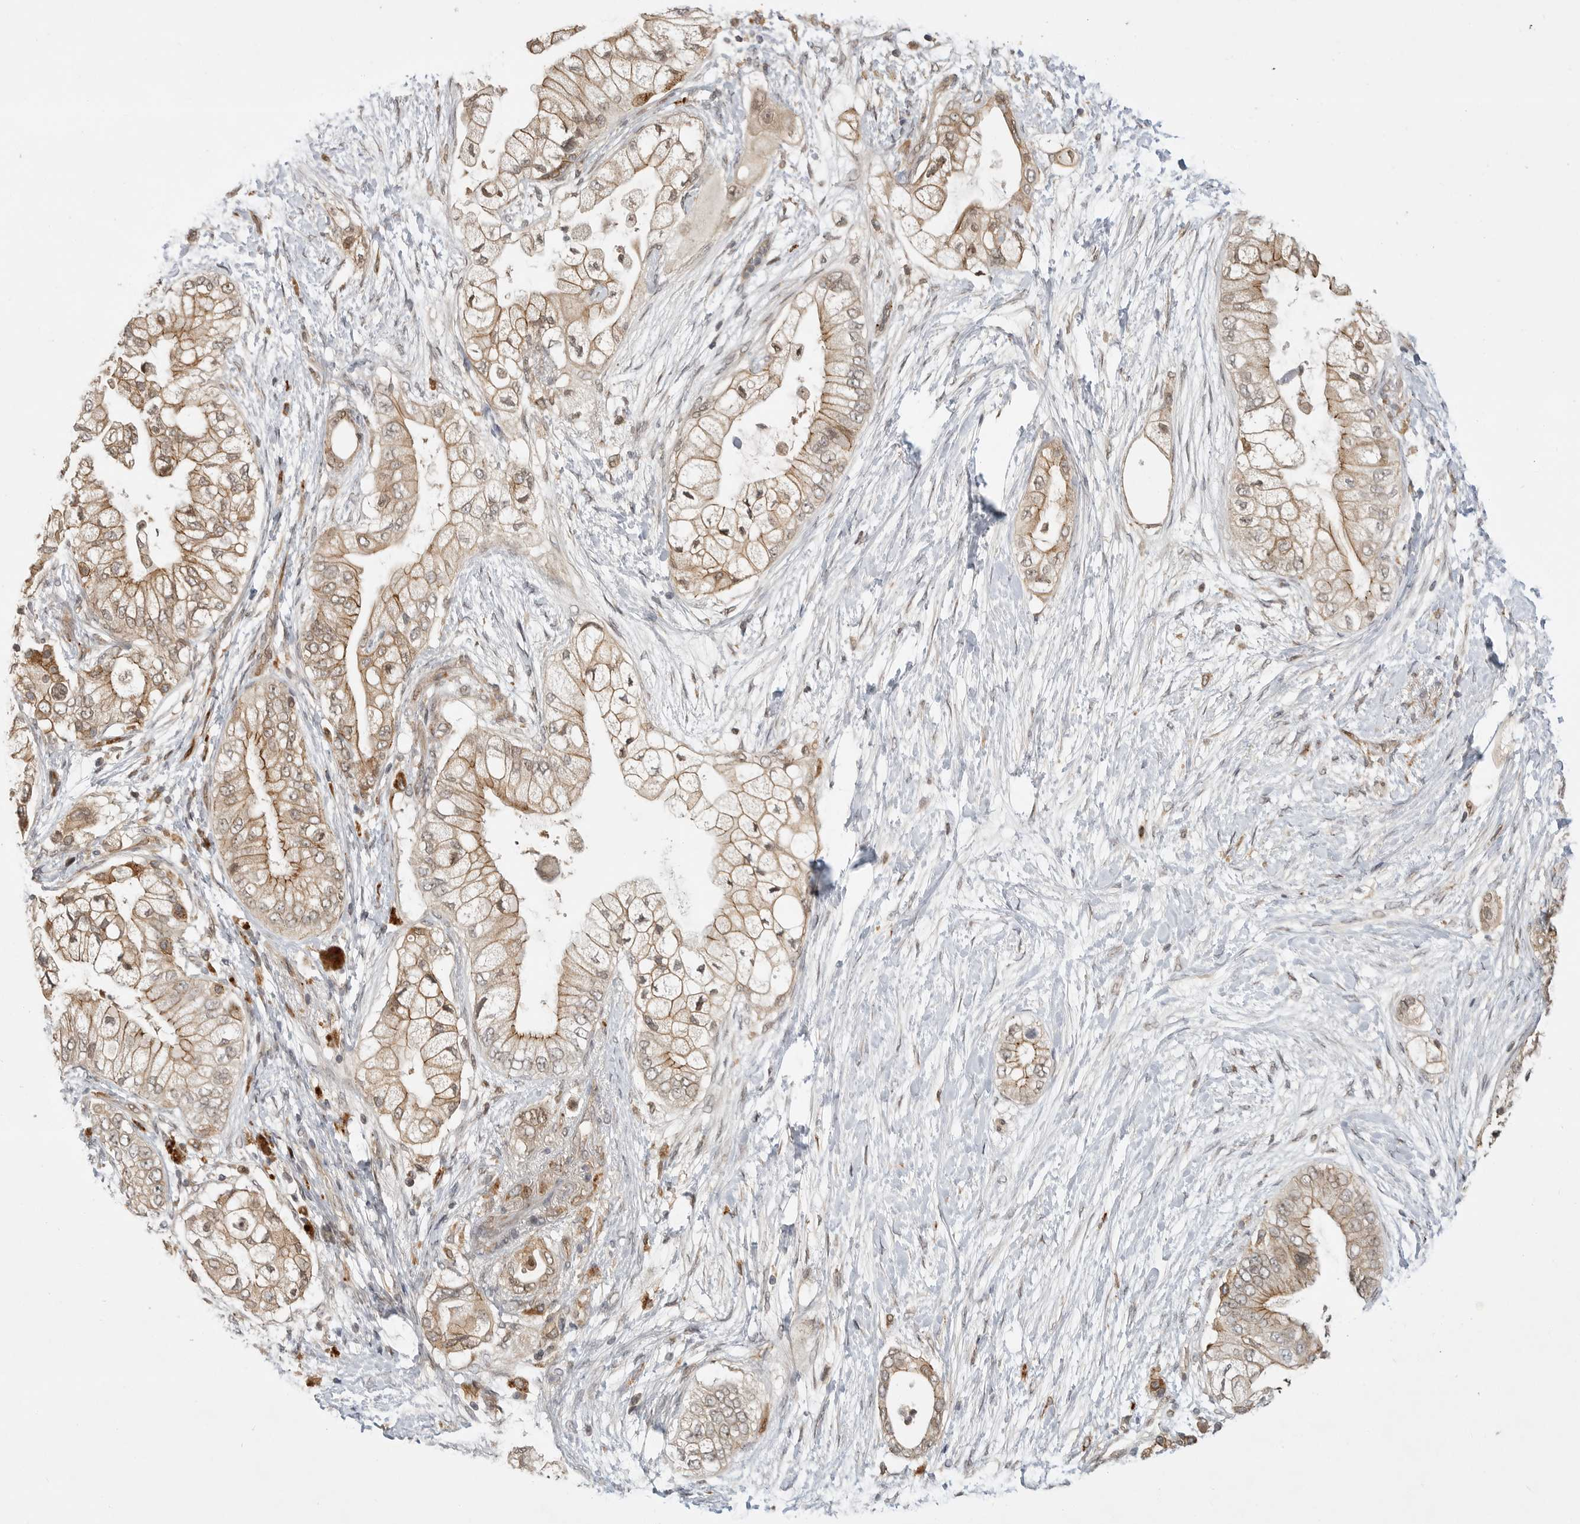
{"staining": {"intensity": "moderate", "quantity": ">75%", "location": "cytoplasmic/membranous,nuclear"}, "tissue": "pancreatic cancer", "cell_type": "Tumor cells", "image_type": "cancer", "snomed": [{"axis": "morphology", "description": "Adenocarcinoma, NOS"}, {"axis": "topography", "description": "Pancreas"}], "caption": "Brown immunohistochemical staining in human pancreatic cancer (adenocarcinoma) exhibits moderate cytoplasmic/membranous and nuclear staining in about >75% of tumor cells.", "gene": "CSNK1G3", "patient": {"sex": "male", "age": 53}}